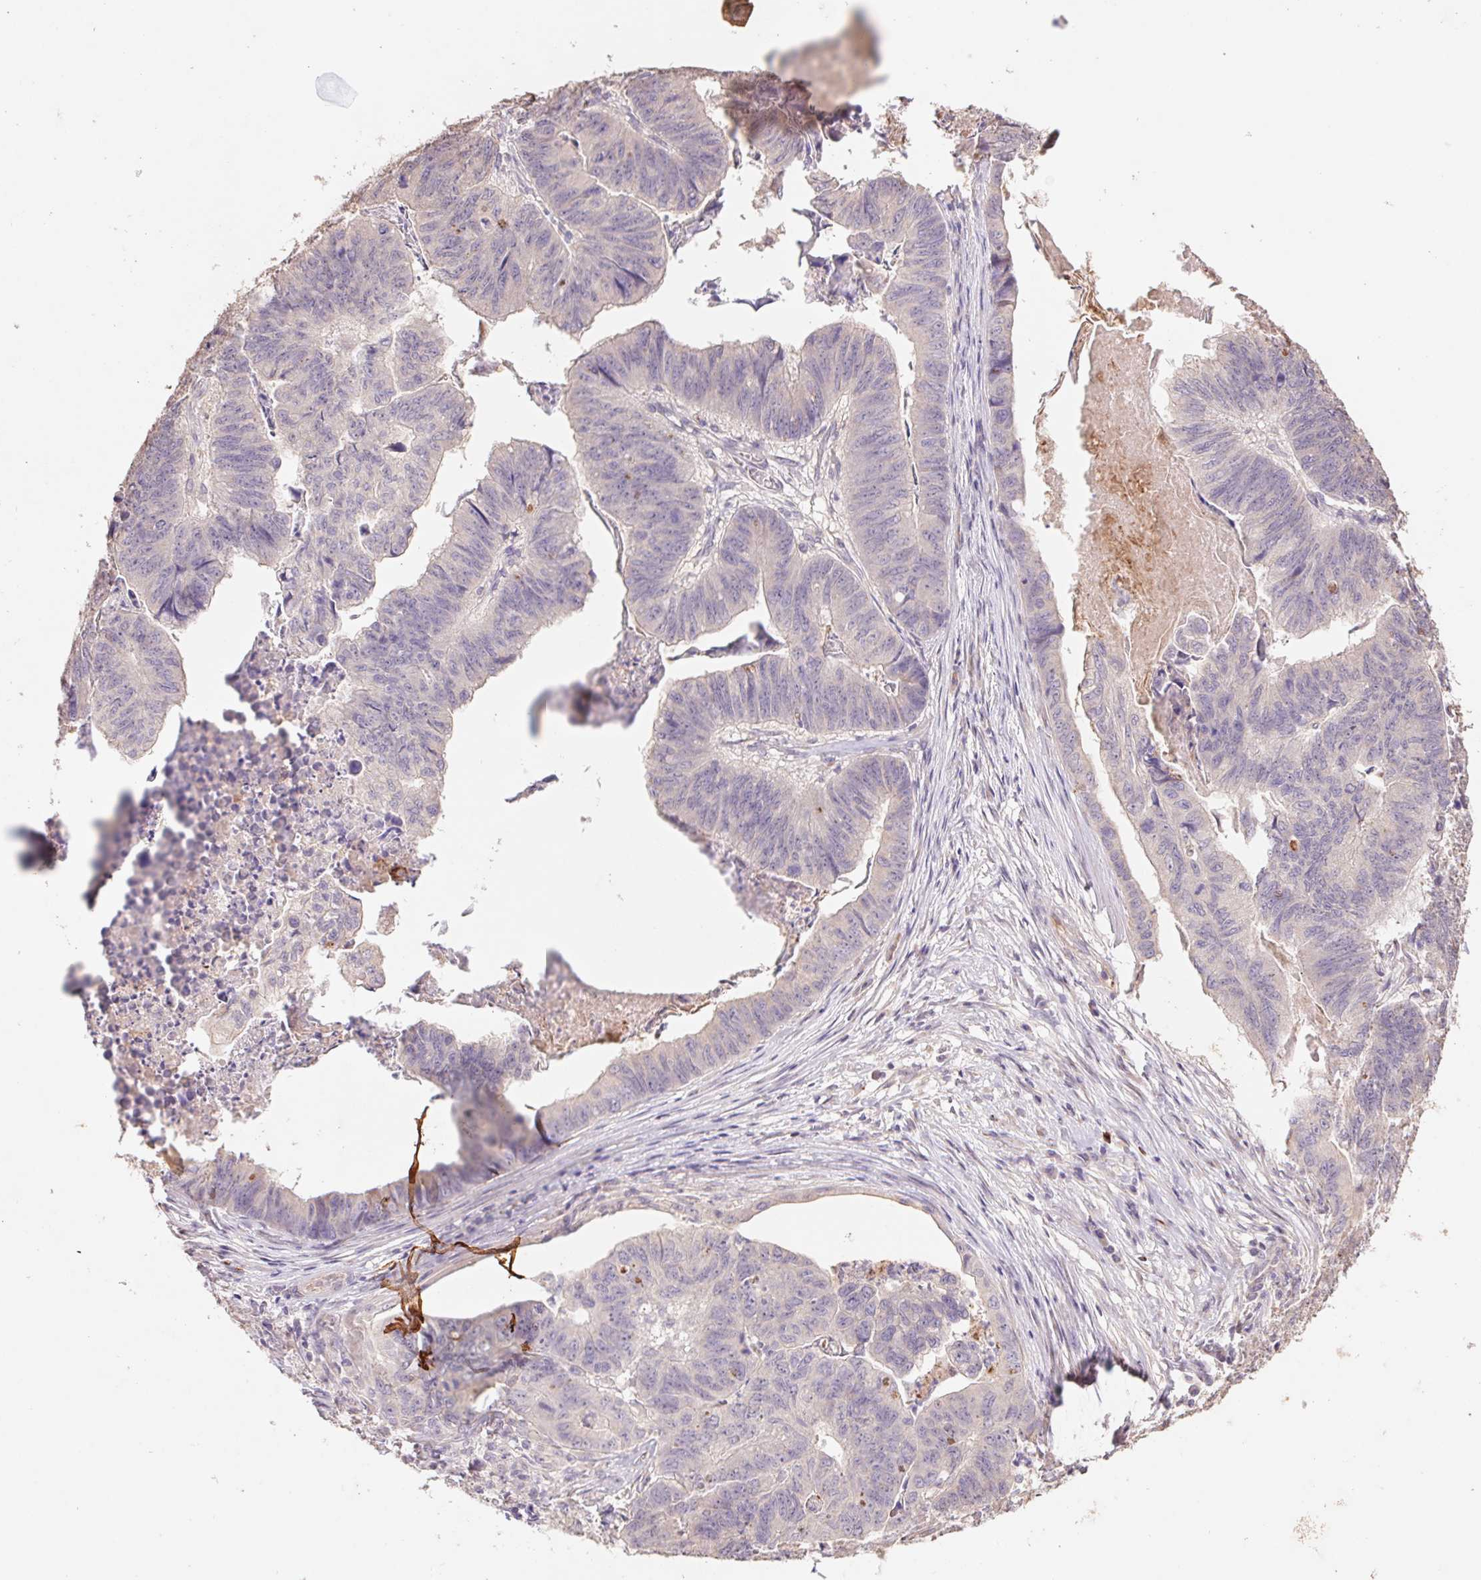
{"staining": {"intensity": "weak", "quantity": "<25%", "location": "cytoplasmic/membranous"}, "tissue": "stomach cancer", "cell_type": "Tumor cells", "image_type": "cancer", "snomed": [{"axis": "morphology", "description": "Adenocarcinoma, NOS"}, {"axis": "topography", "description": "Stomach, lower"}], "caption": "Protein analysis of stomach cancer displays no significant positivity in tumor cells.", "gene": "GRM2", "patient": {"sex": "male", "age": 77}}